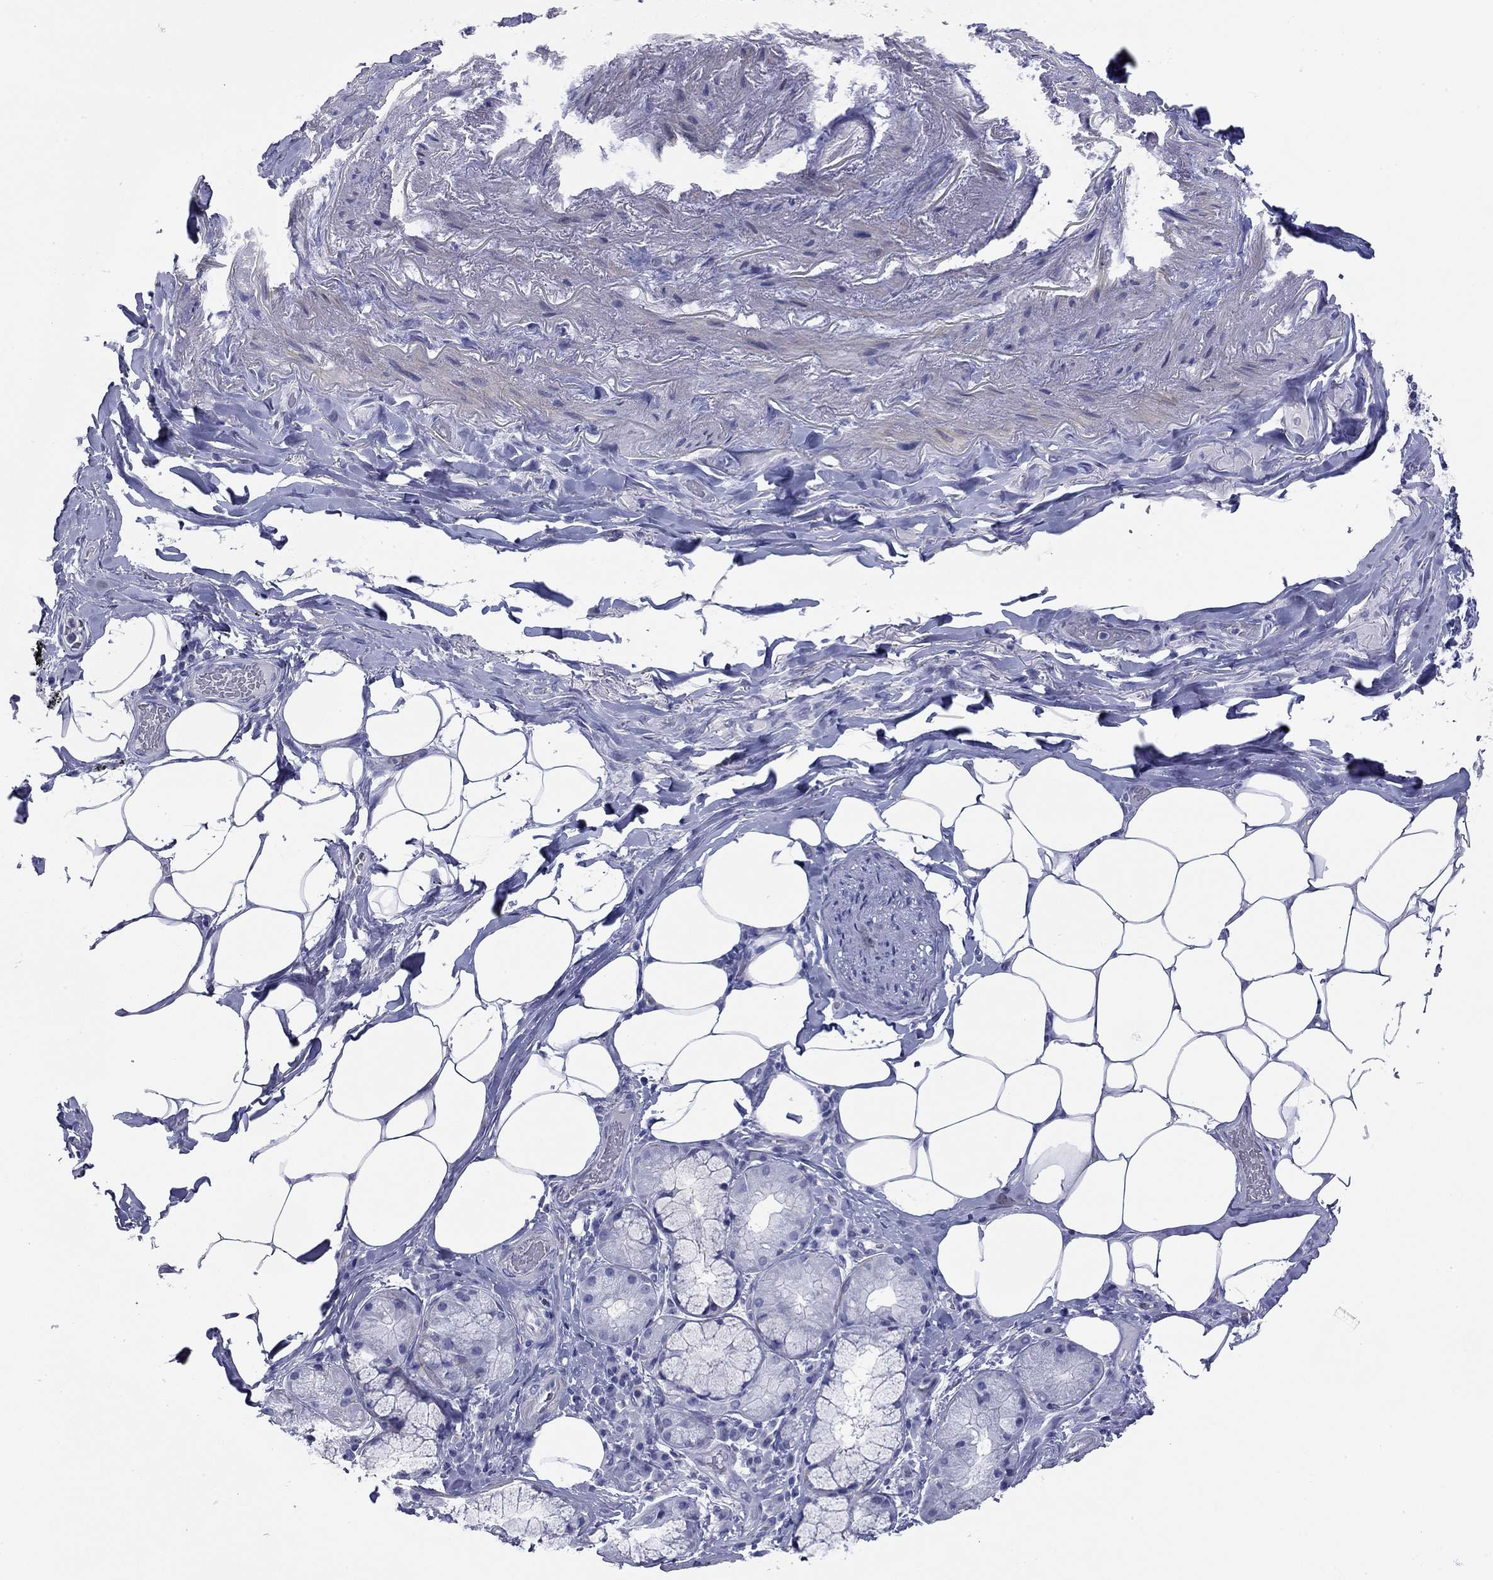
{"staining": {"intensity": "negative", "quantity": "none", "location": "none"}, "tissue": "adipose tissue", "cell_type": "Adipocytes", "image_type": "normal", "snomed": [{"axis": "morphology", "description": "Normal tissue, NOS"}, {"axis": "topography", "description": "Bronchus"}, {"axis": "topography", "description": "Lung"}], "caption": "High magnification brightfield microscopy of unremarkable adipose tissue stained with DAB (3,3'-diaminobenzidine) (brown) and counterstained with hematoxylin (blue): adipocytes show no significant expression. (Immunohistochemistry, brightfield microscopy, high magnification).", "gene": "ACTL7B", "patient": {"sex": "female", "age": 57}}